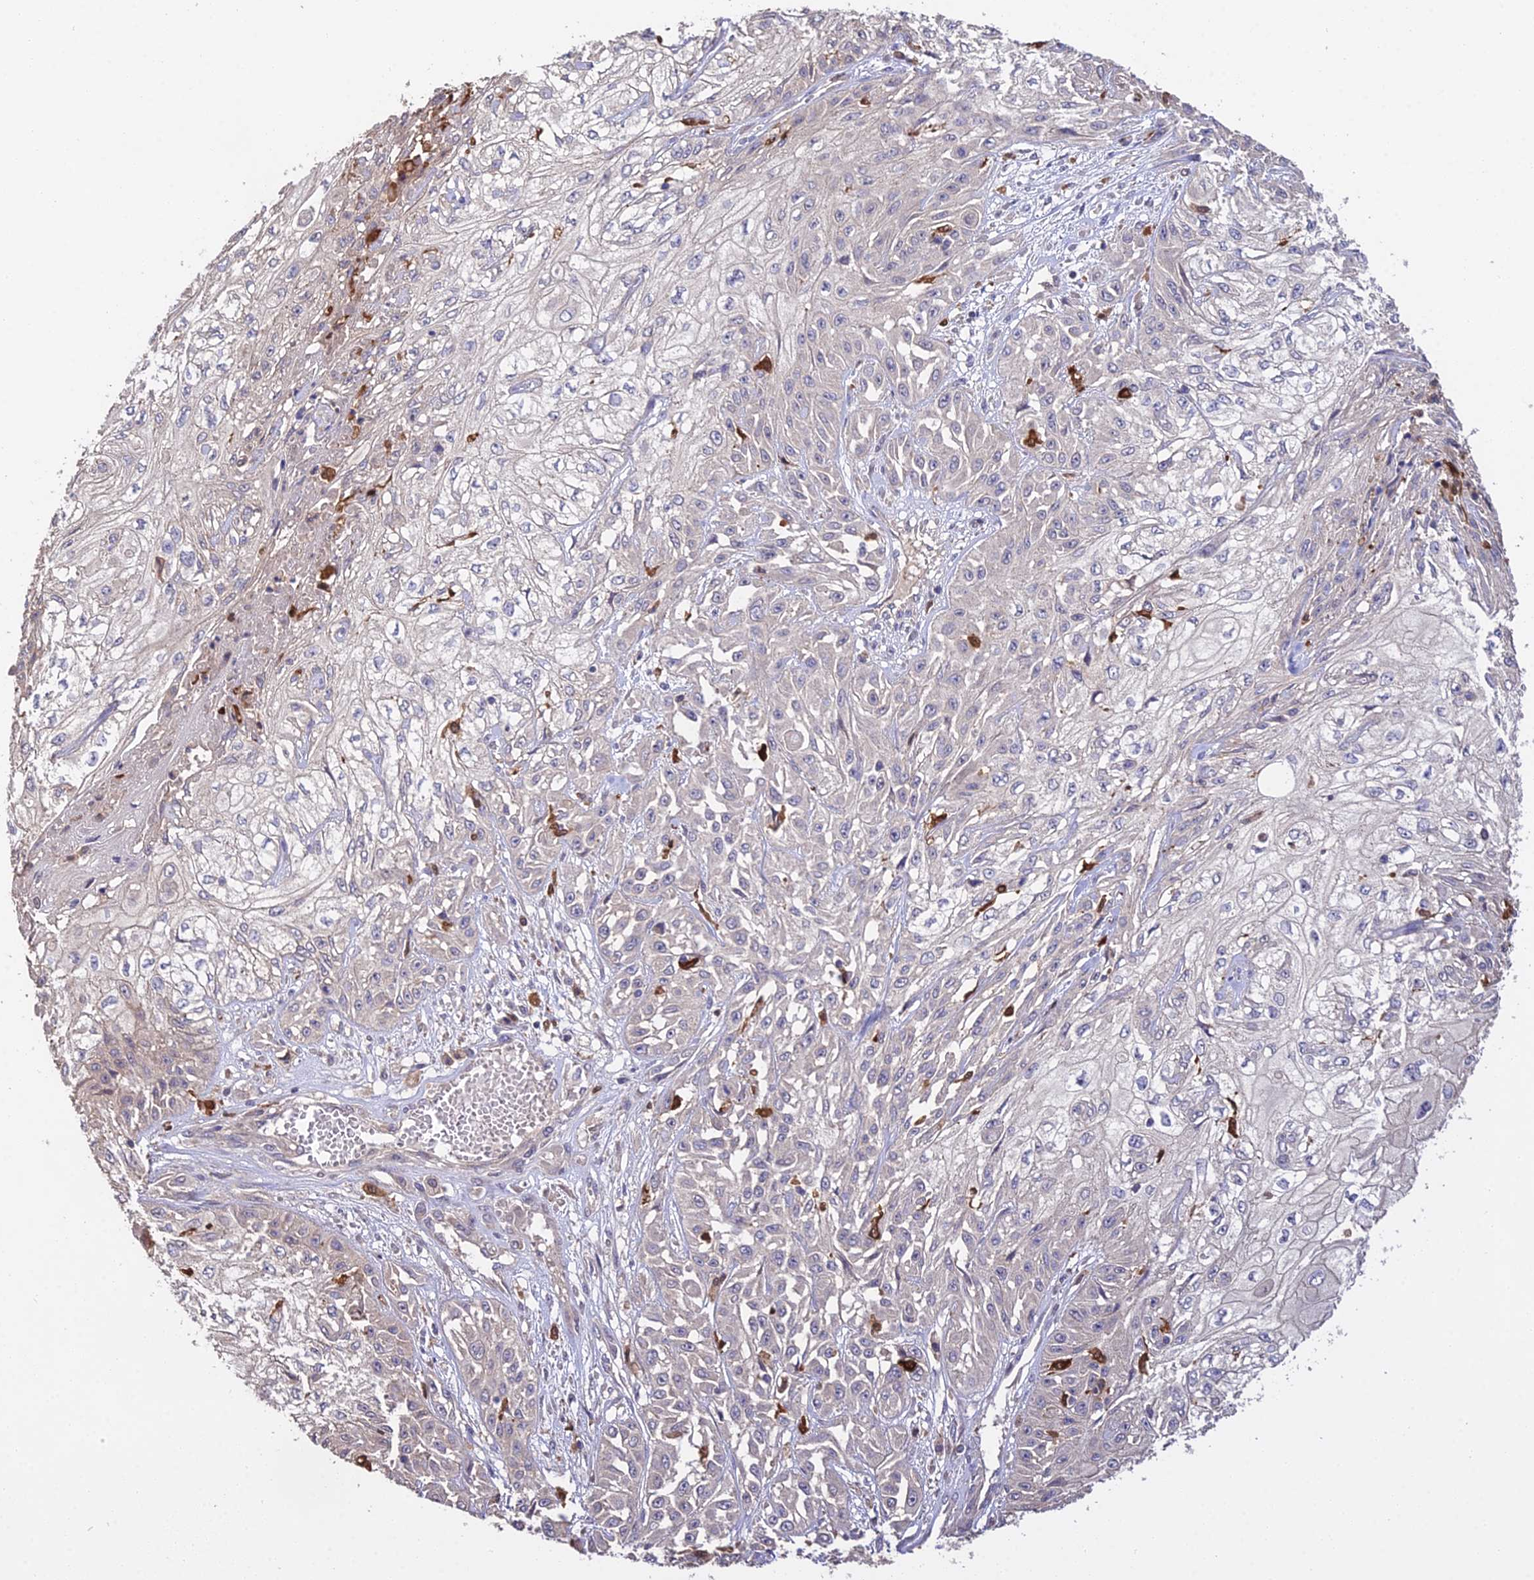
{"staining": {"intensity": "negative", "quantity": "none", "location": "none"}, "tissue": "skin cancer", "cell_type": "Tumor cells", "image_type": "cancer", "snomed": [{"axis": "morphology", "description": "Squamous cell carcinoma, NOS"}, {"axis": "morphology", "description": "Squamous cell carcinoma, metastatic, NOS"}, {"axis": "topography", "description": "Skin"}, {"axis": "topography", "description": "Lymph node"}], "caption": "An image of human skin cancer (squamous cell carcinoma) is negative for staining in tumor cells.", "gene": "FBP1", "patient": {"sex": "male", "age": 75}}